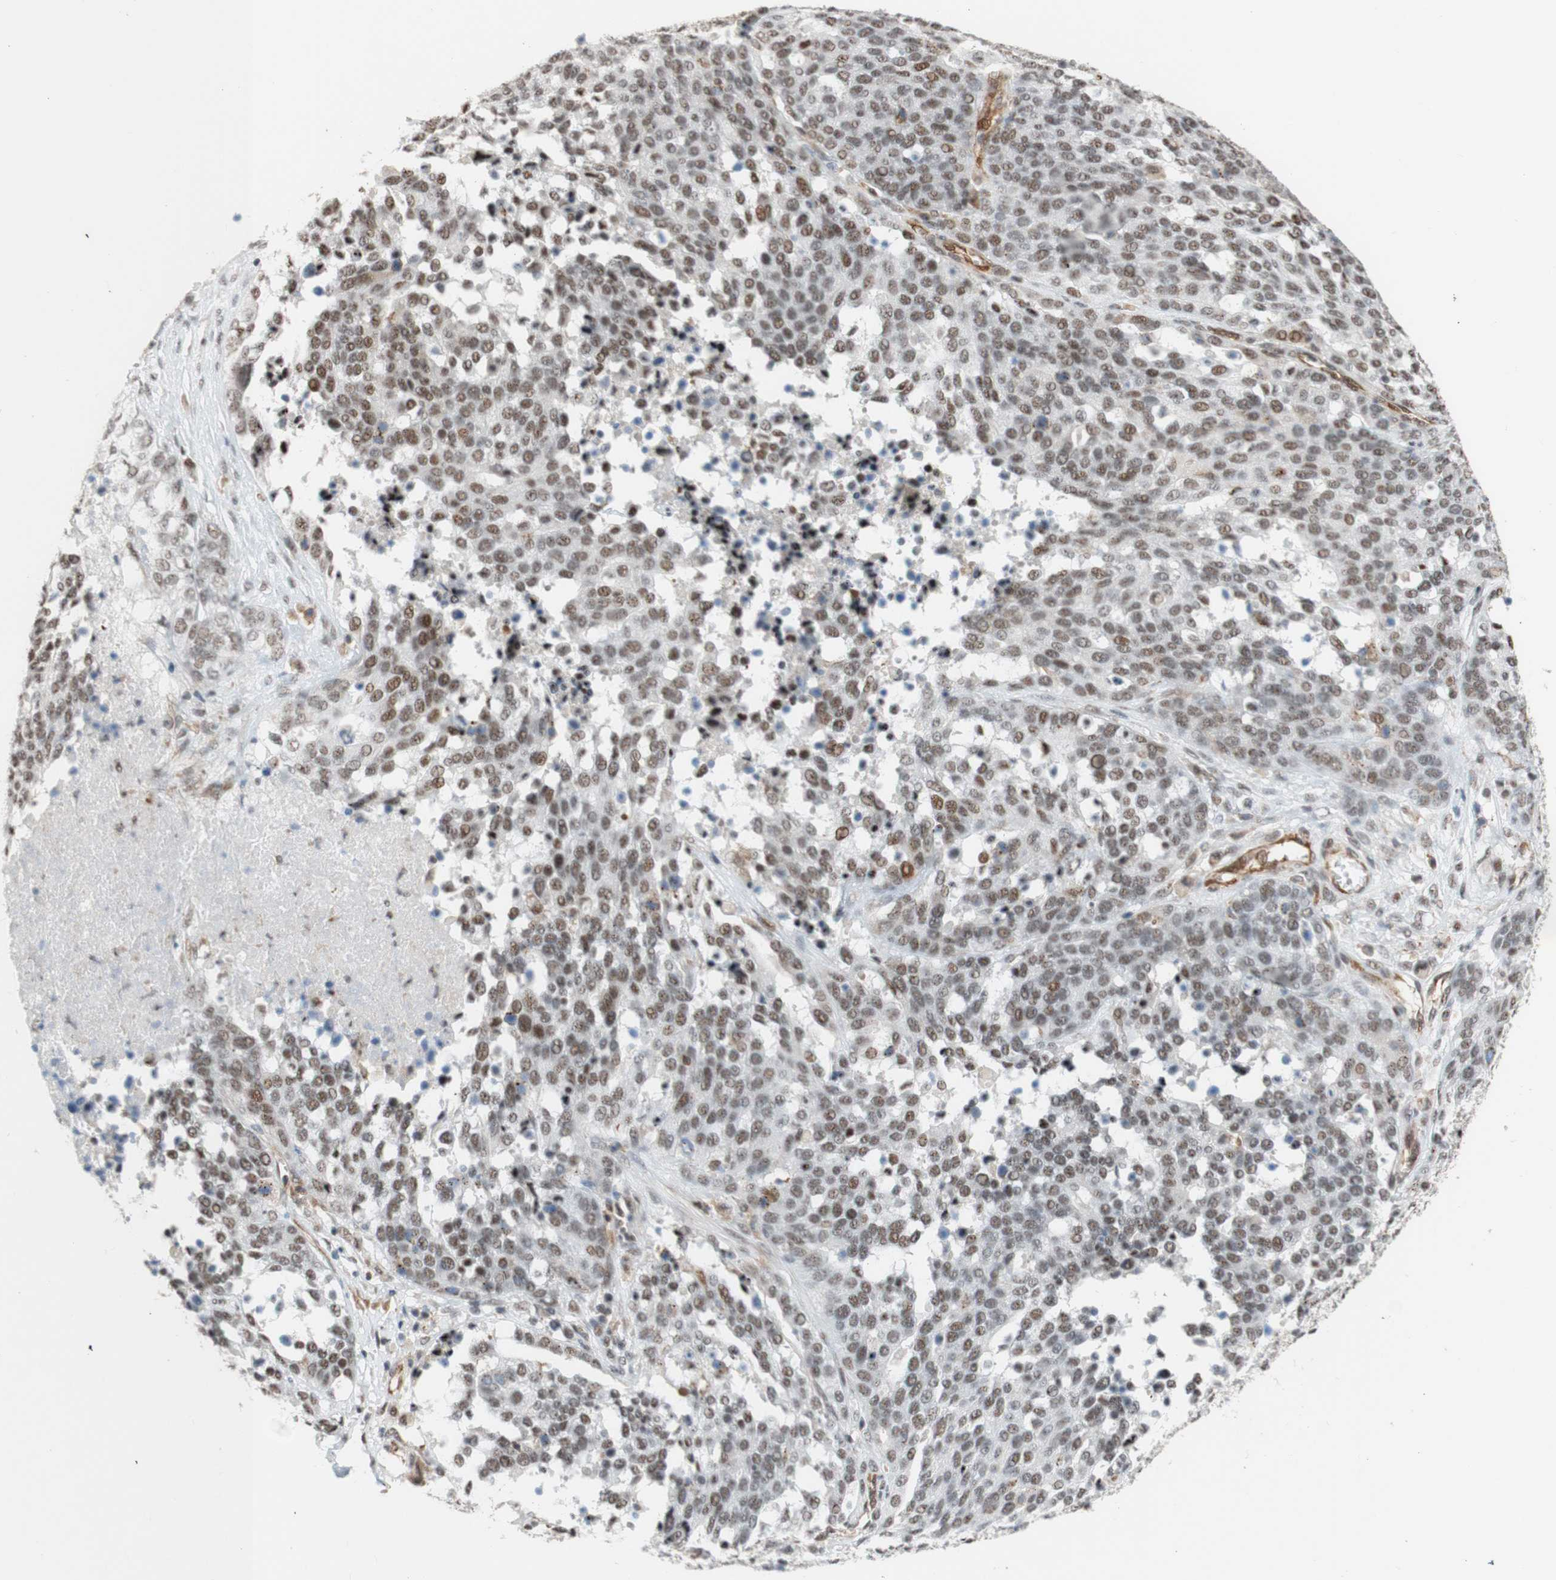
{"staining": {"intensity": "weak", "quantity": ">75%", "location": "nuclear"}, "tissue": "ovarian cancer", "cell_type": "Tumor cells", "image_type": "cancer", "snomed": [{"axis": "morphology", "description": "Cystadenocarcinoma, serous, NOS"}, {"axis": "topography", "description": "Ovary"}], "caption": "Brown immunohistochemical staining in ovarian cancer demonstrates weak nuclear positivity in approximately >75% of tumor cells.", "gene": "SAP18", "patient": {"sex": "female", "age": 44}}